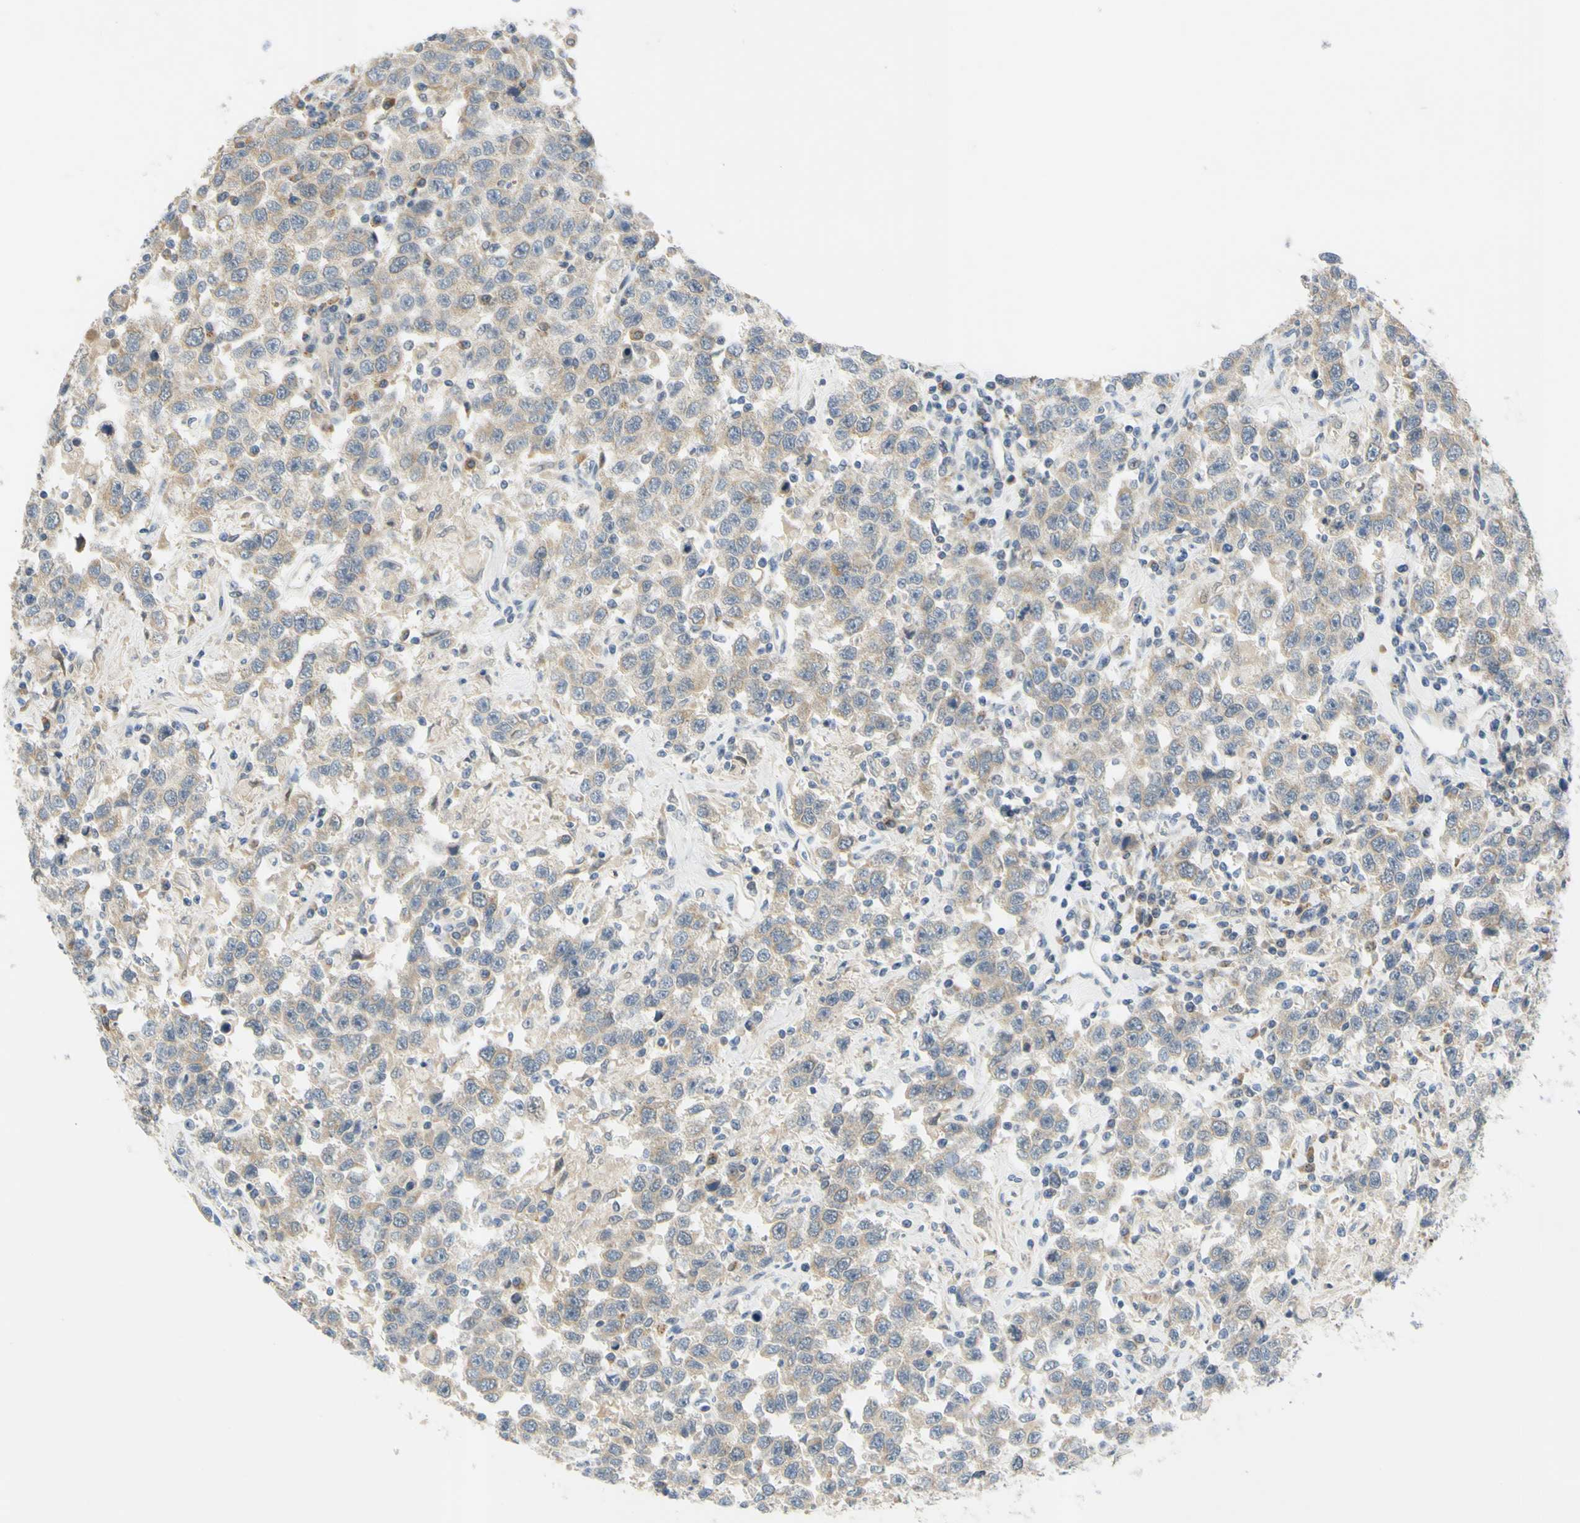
{"staining": {"intensity": "moderate", "quantity": ">75%", "location": "cytoplasmic/membranous"}, "tissue": "testis cancer", "cell_type": "Tumor cells", "image_type": "cancer", "snomed": [{"axis": "morphology", "description": "Seminoma, NOS"}, {"axis": "topography", "description": "Testis"}], "caption": "A micrograph showing moderate cytoplasmic/membranous expression in approximately >75% of tumor cells in testis cancer (seminoma), as visualized by brown immunohistochemical staining.", "gene": "CCNB2", "patient": {"sex": "male", "age": 41}}